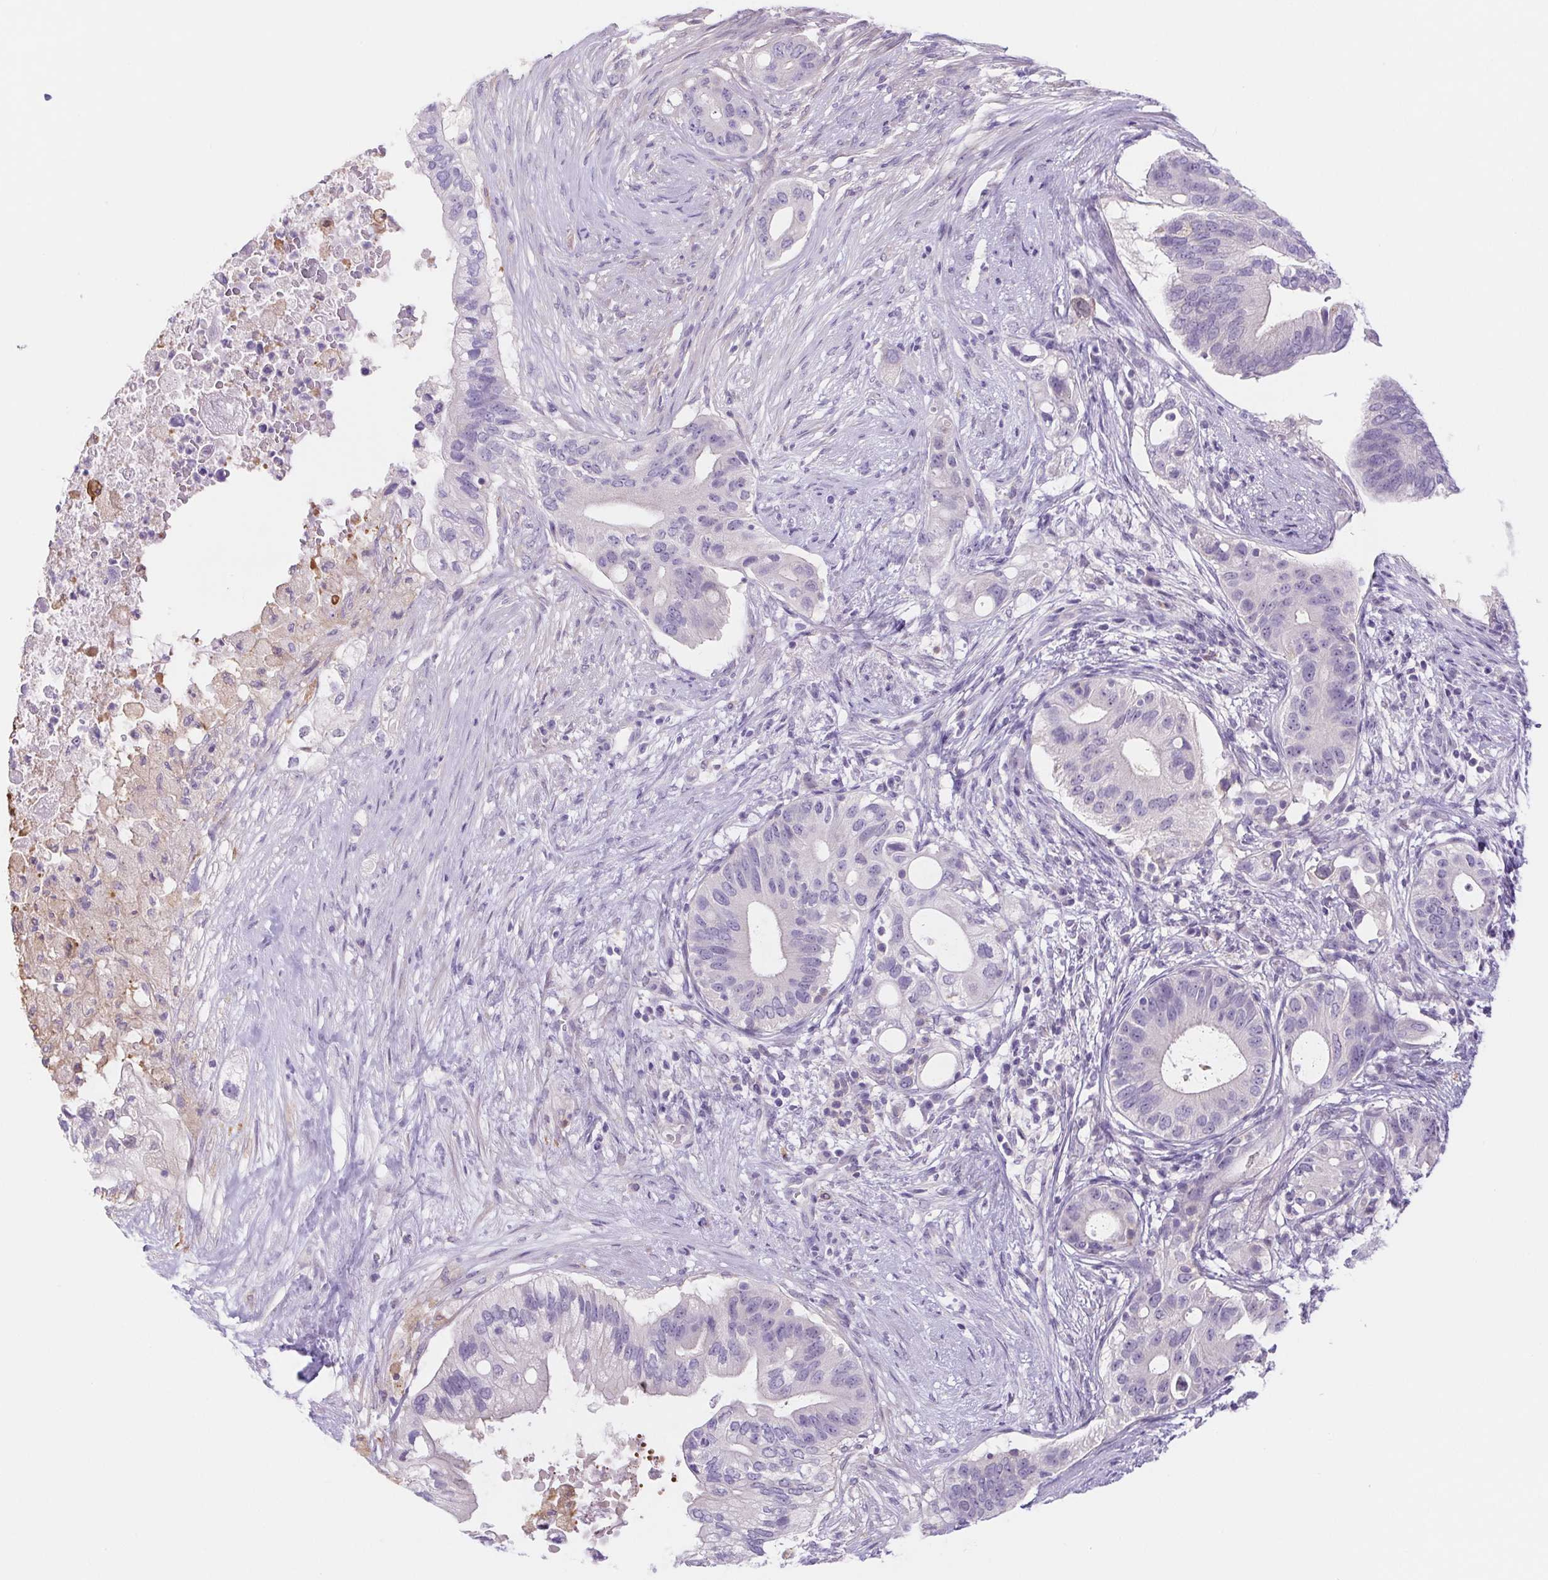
{"staining": {"intensity": "negative", "quantity": "none", "location": "none"}, "tissue": "pancreatic cancer", "cell_type": "Tumor cells", "image_type": "cancer", "snomed": [{"axis": "morphology", "description": "Adenocarcinoma, NOS"}, {"axis": "topography", "description": "Pancreas"}], "caption": "Tumor cells are negative for brown protein staining in pancreatic cancer. (DAB (3,3'-diaminobenzidine) immunohistochemistry with hematoxylin counter stain).", "gene": "DYNC2LI1", "patient": {"sex": "female", "age": 72}}